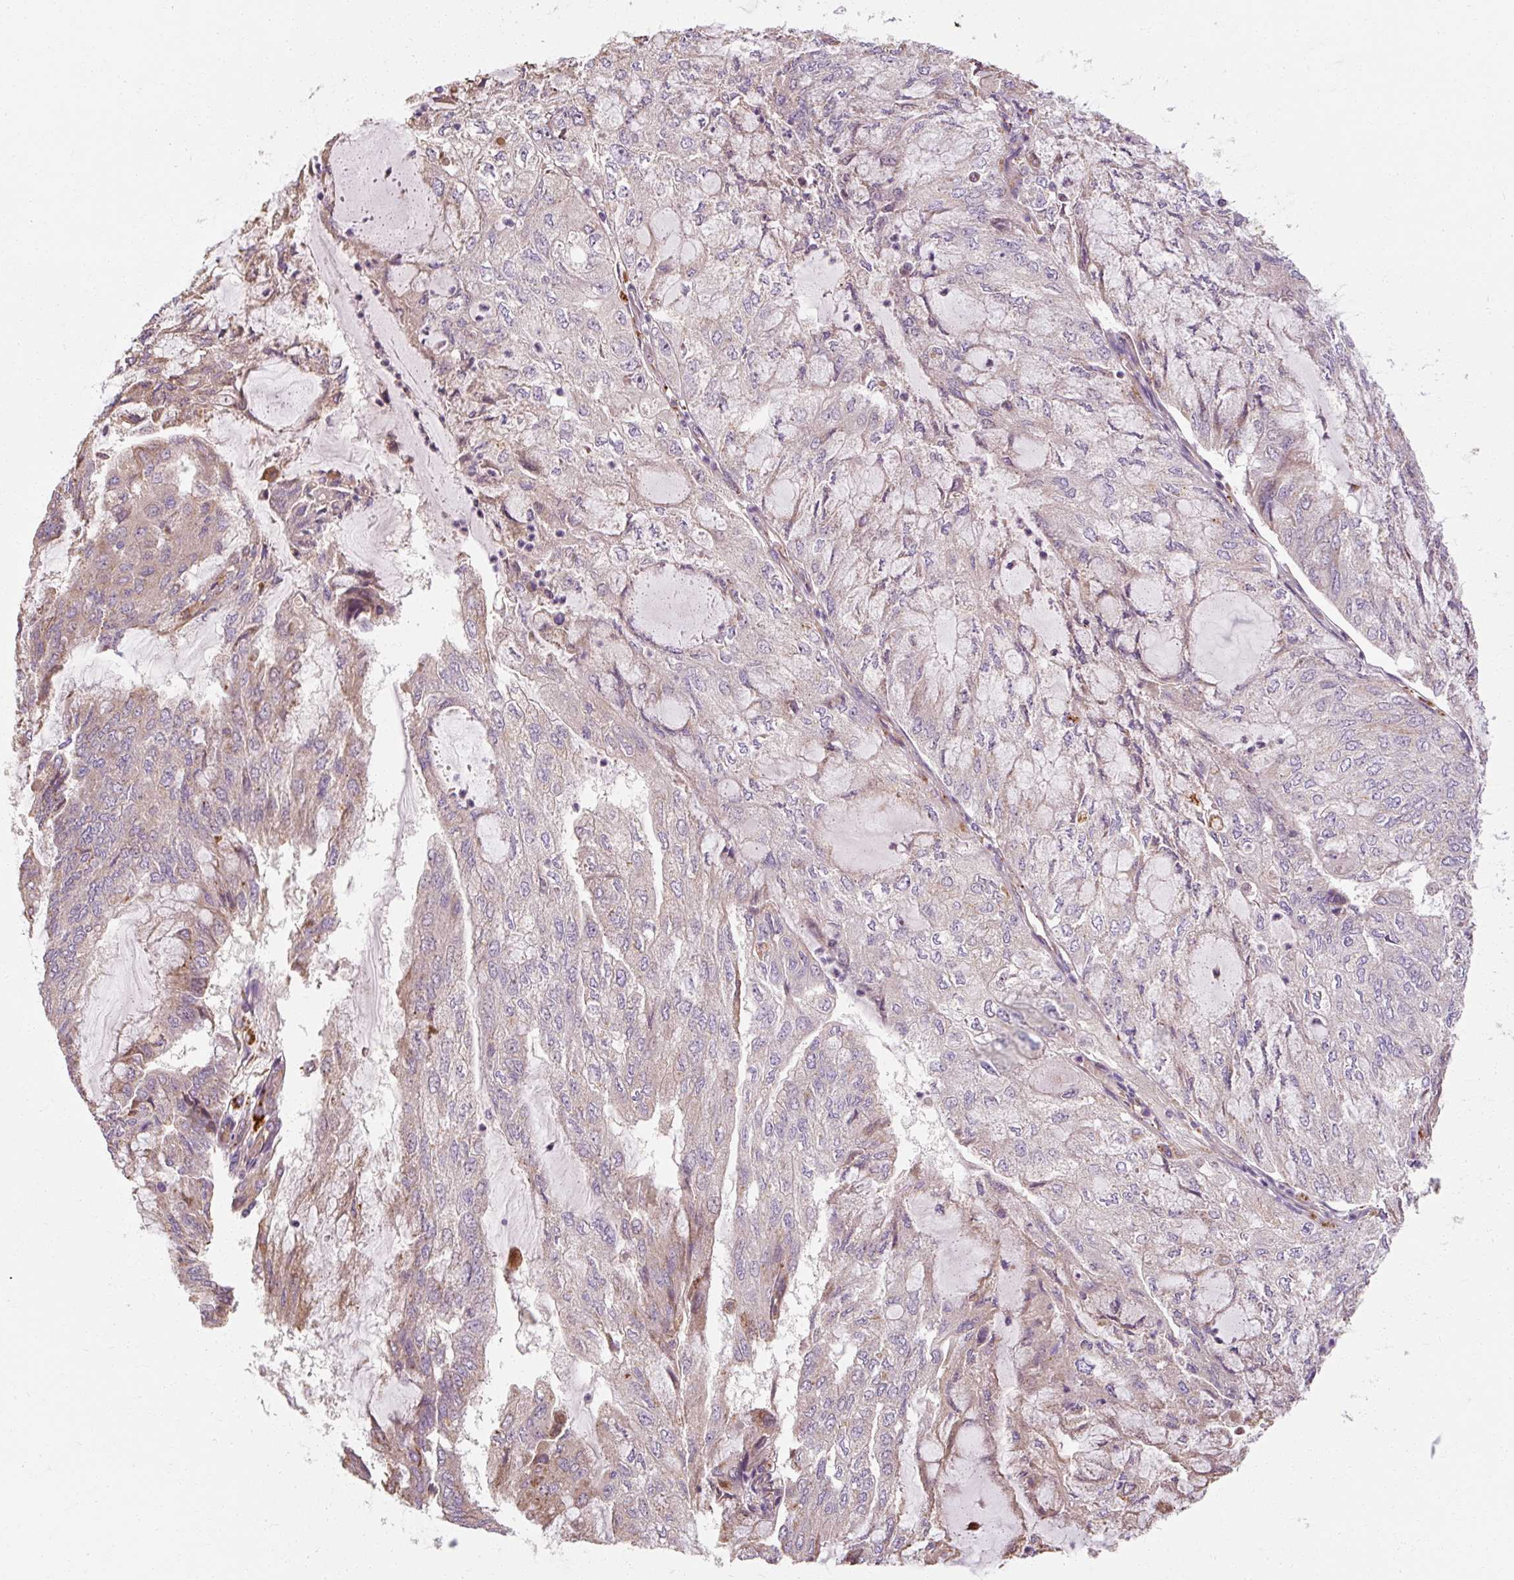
{"staining": {"intensity": "weak", "quantity": "25%-75%", "location": "cytoplasmic/membranous"}, "tissue": "endometrial cancer", "cell_type": "Tumor cells", "image_type": "cancer", "snomed": [{"axis": "morphology", "description": "Adenocarcinoma, NOS"}, {"axis": "topography", "description": "Endometrium"}], "caption": "Tumor cells demonstrate low levels of weak cytoplasmic/membranous positivity in approximately 25%-75% of cells in human endometrial adenocarcinoma.", "gene": "TBC1D4", "patient": {"sex": "female", "age": 81}}